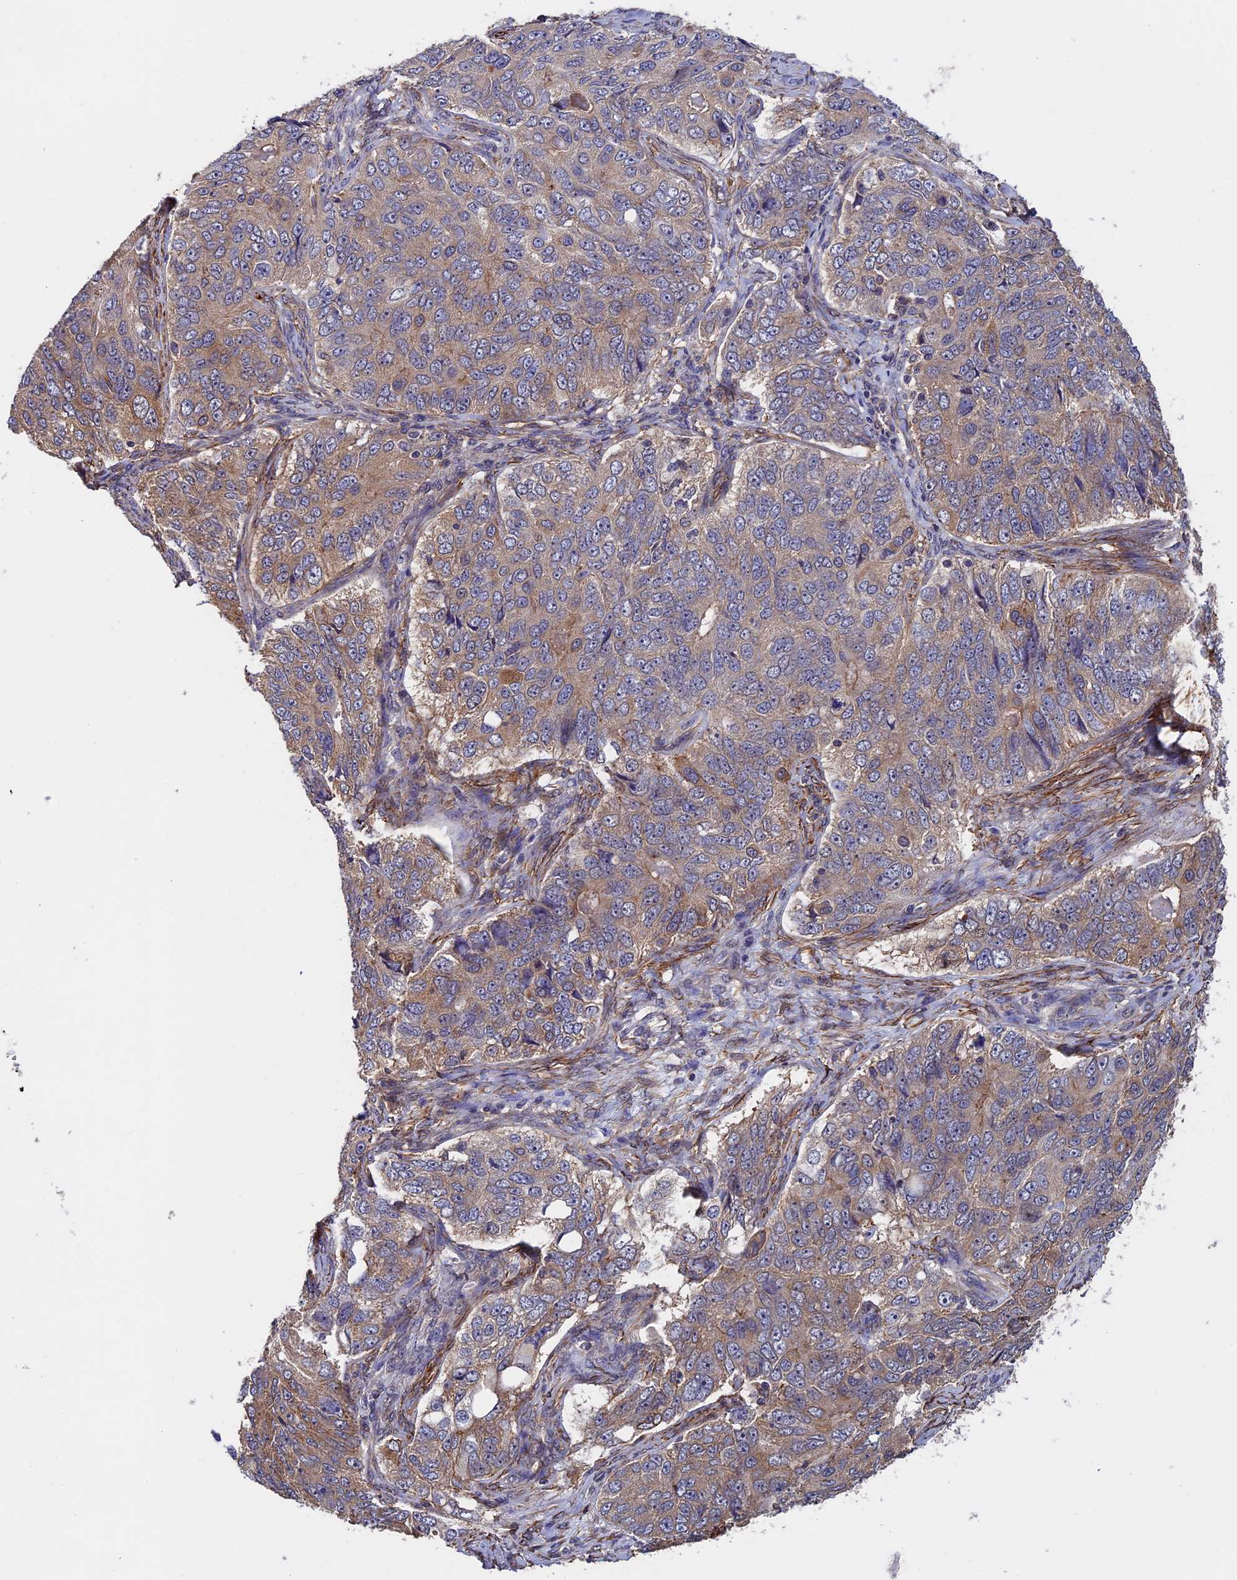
{"staining": {"intensity": "weak", "quantity": "25%-75%", "location": "cytoplasmic/membranous"}, "tissue": "ovarian cancer", "cell_type": "Tumor cells", "image_type": "cancer", "snomed": [{"axis": "morphology", "description": "Carcinoma, endometroid"}, {"axis": "topography", "description": "Ovary"}], "caption": "A histopathology image of human ovarian endometroid carcinoma stained for a protein exhibits weak cytoplasmic/membranous brown staining in tumor cells. (DAB = brown stain, brightfield microscopy at high magnification).", "gene": "SLC9A5", "patient": {"sex": "female", "age": 51}}